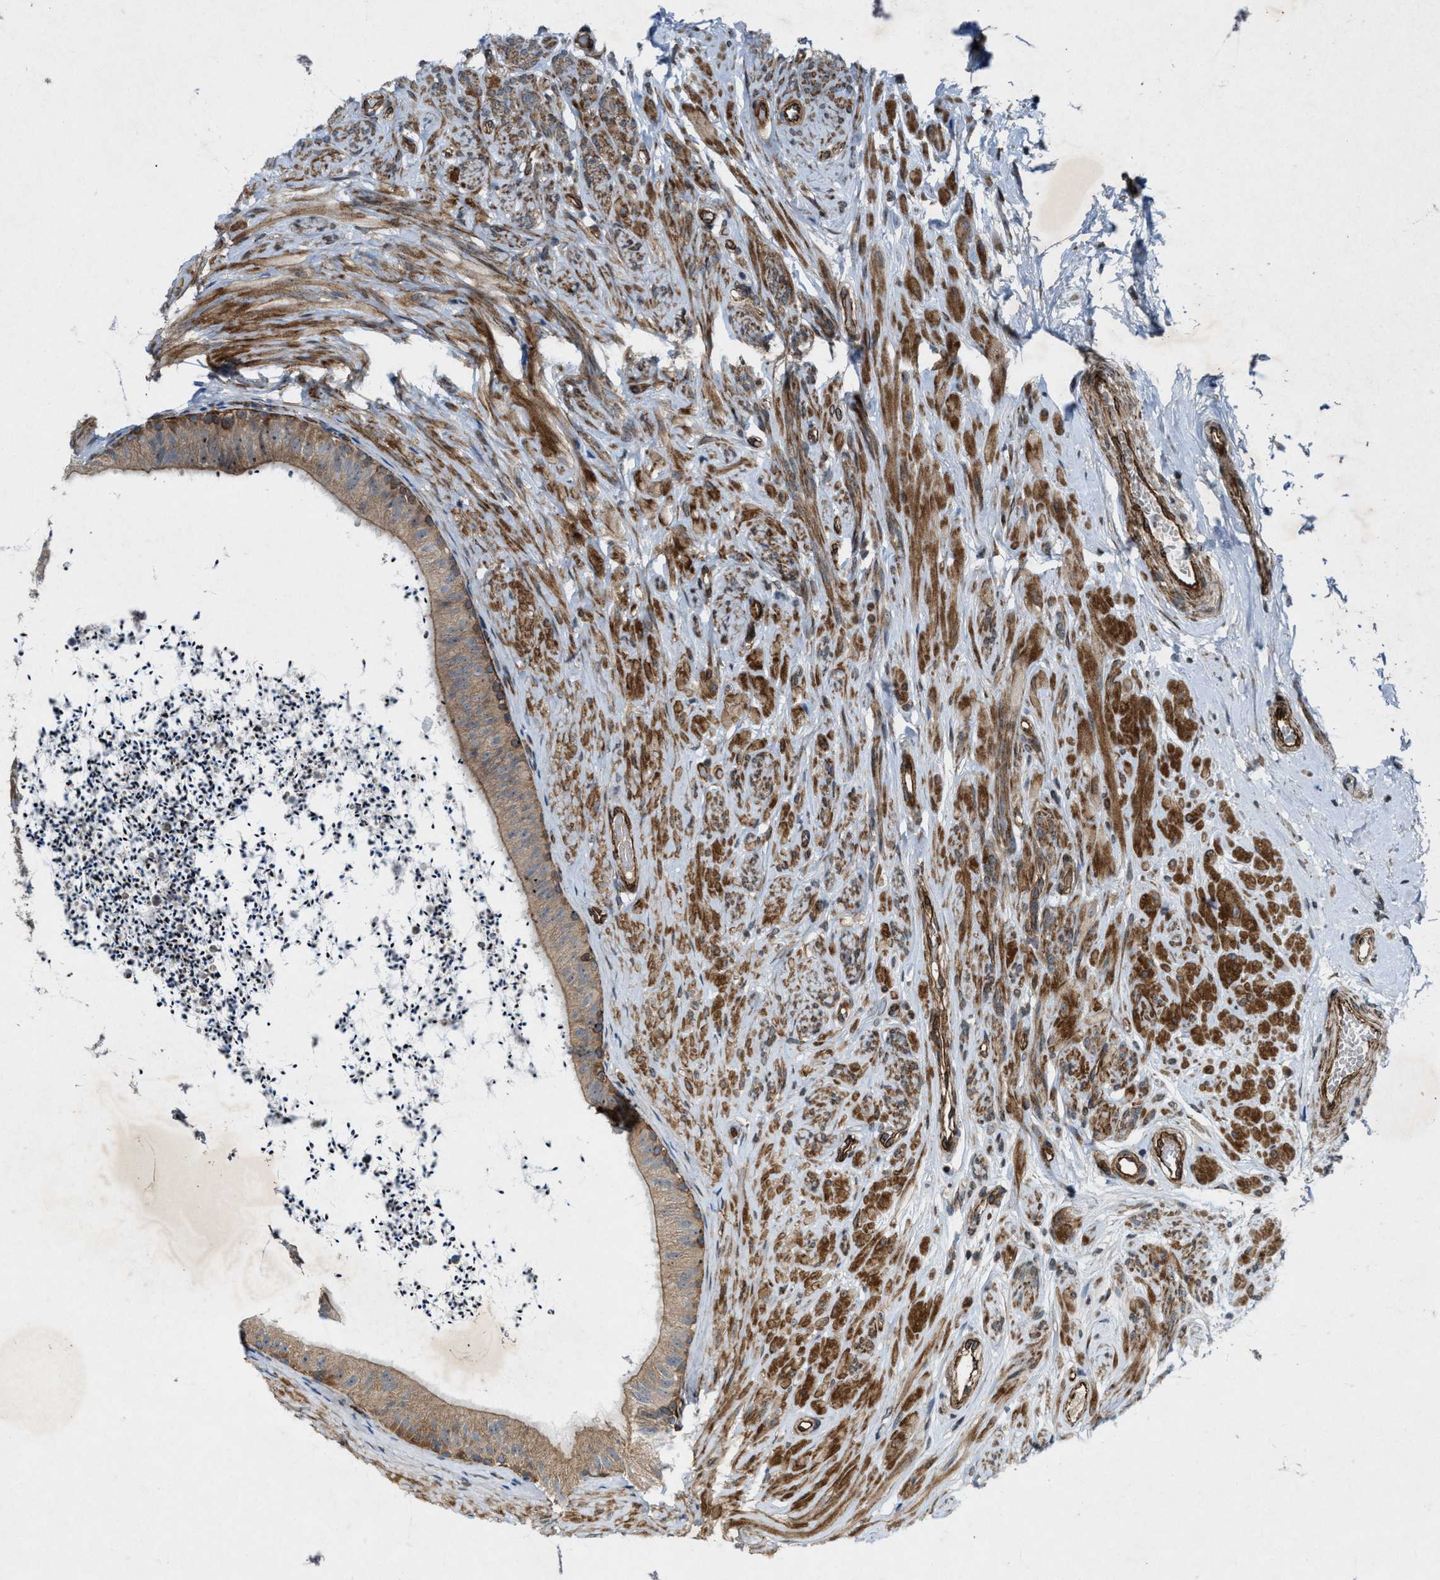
{"staining": {"intensity": "weak", "quantity": ">75%", "location": "cytoplasmic/membranous"}, "tissue": "epididymis", "cell_type": "Glandular cells", "image_type": "normal", "snomed": [{"axis": "morphology", "description": "Normal tissue, NOS"}, {"axis": "topography", "description": "Epididymis"}], "caption": "A histopathology image of human epididymis stained for a protein shows weak cytoplasmic/membranous brown staining in glandular cells.", "gene": "URGCP", "patient": {"sex": "male", "age": 56}}